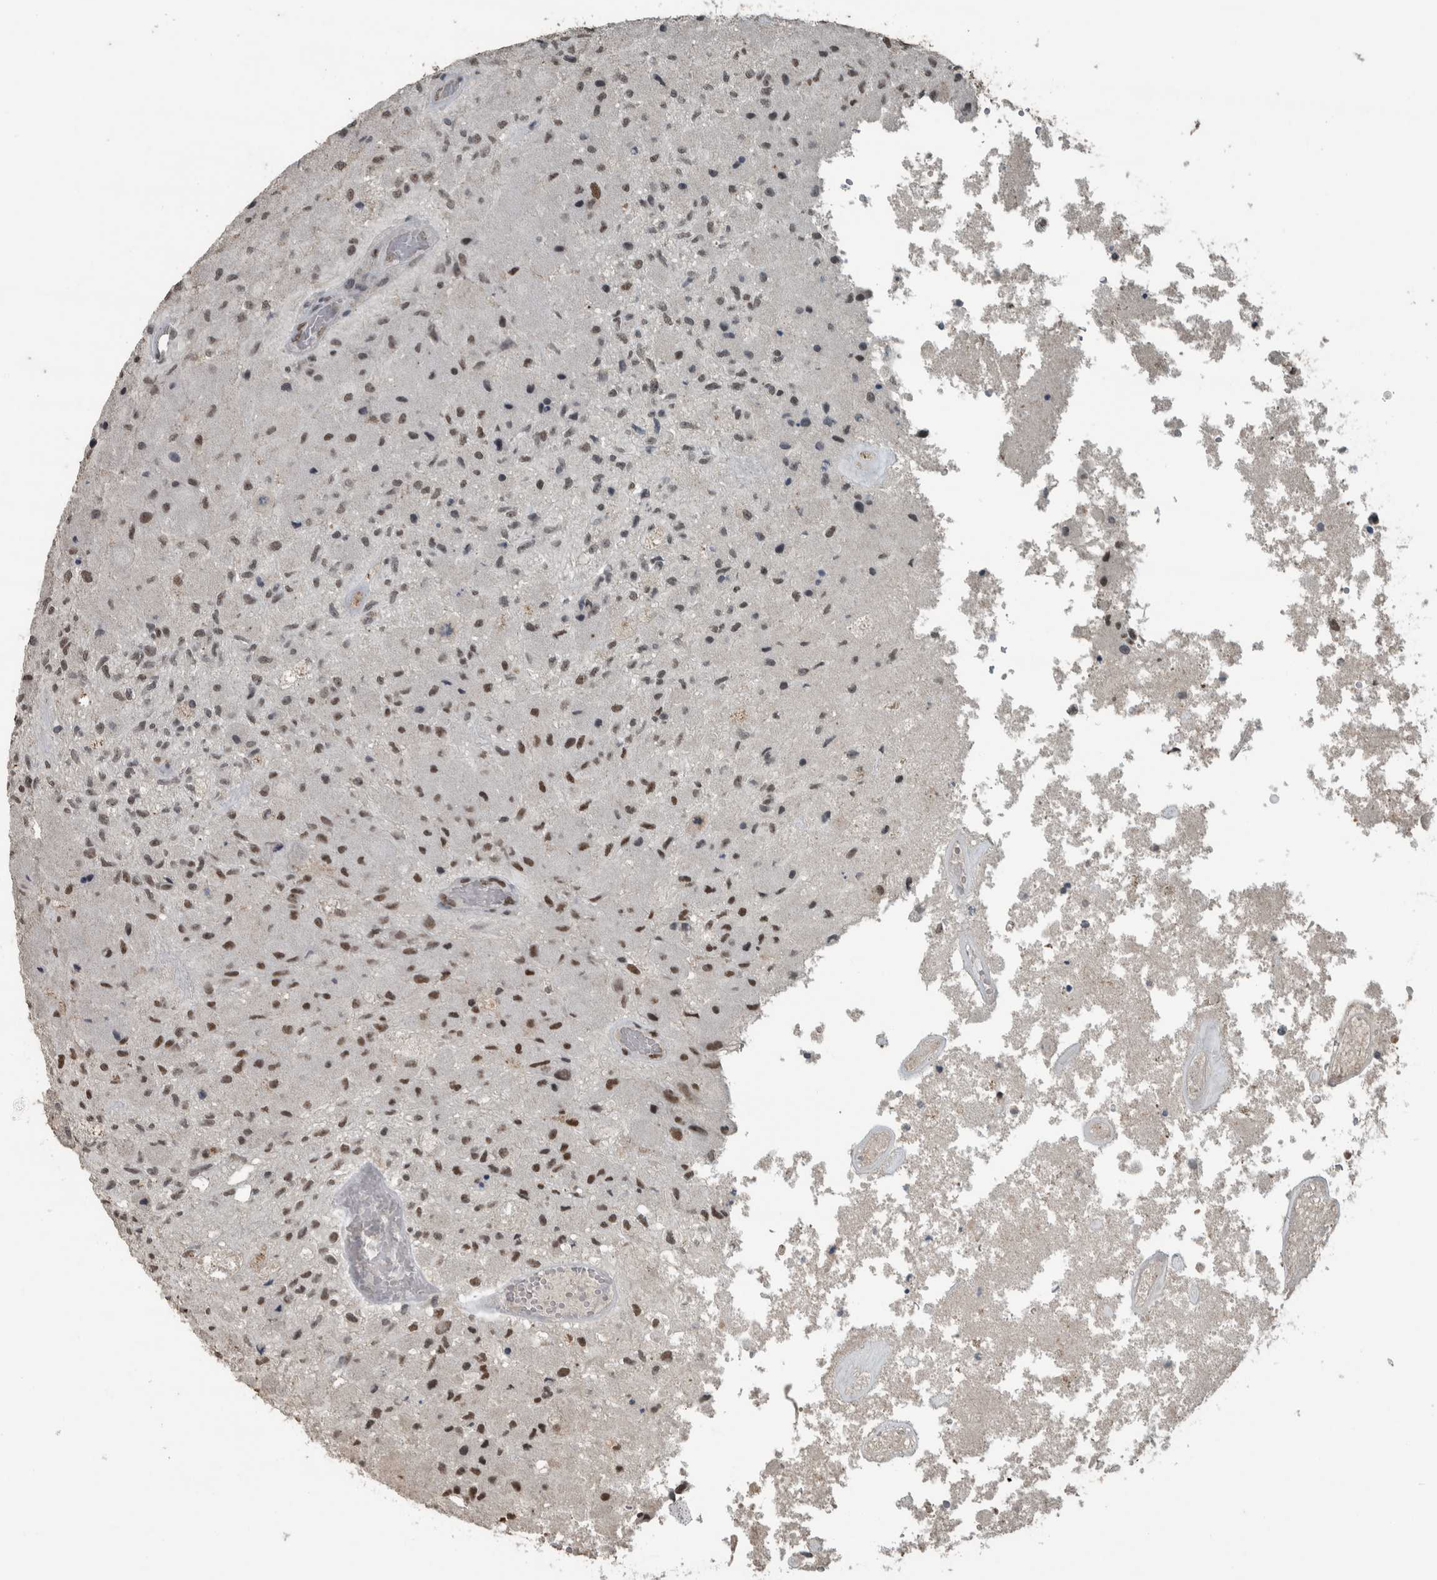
{"staining": {"intensity": "moderate", "quantity": "25%-75%", "location": "nuclear"}, "tissue": "glioma", "cell_type": "Tumor cells", "image_type": "cancer", "snomed": [{"axis": "morphology", "description": "Normal tissue, NOS"}, {"axis": "morphology", "description": "Glioma, malignant, High grade"}, {"axis": "topography", "description": "Cerebral cortex"}], "caption": "An immunohistochemistry histopathology image of tumor tissue is shown. Protein staining in brown highlights moderate nuclear positivity in glioma within tumor cells. The staining was performed using DAB (3,3'-diaminobenzidine) to visualize the protein expression in brown, while the nuclei were stained in blue with hematoxylin (Magnification: 20x).", "gene": "ZNF24", "patient": {"sex": "male", "age": 77}}